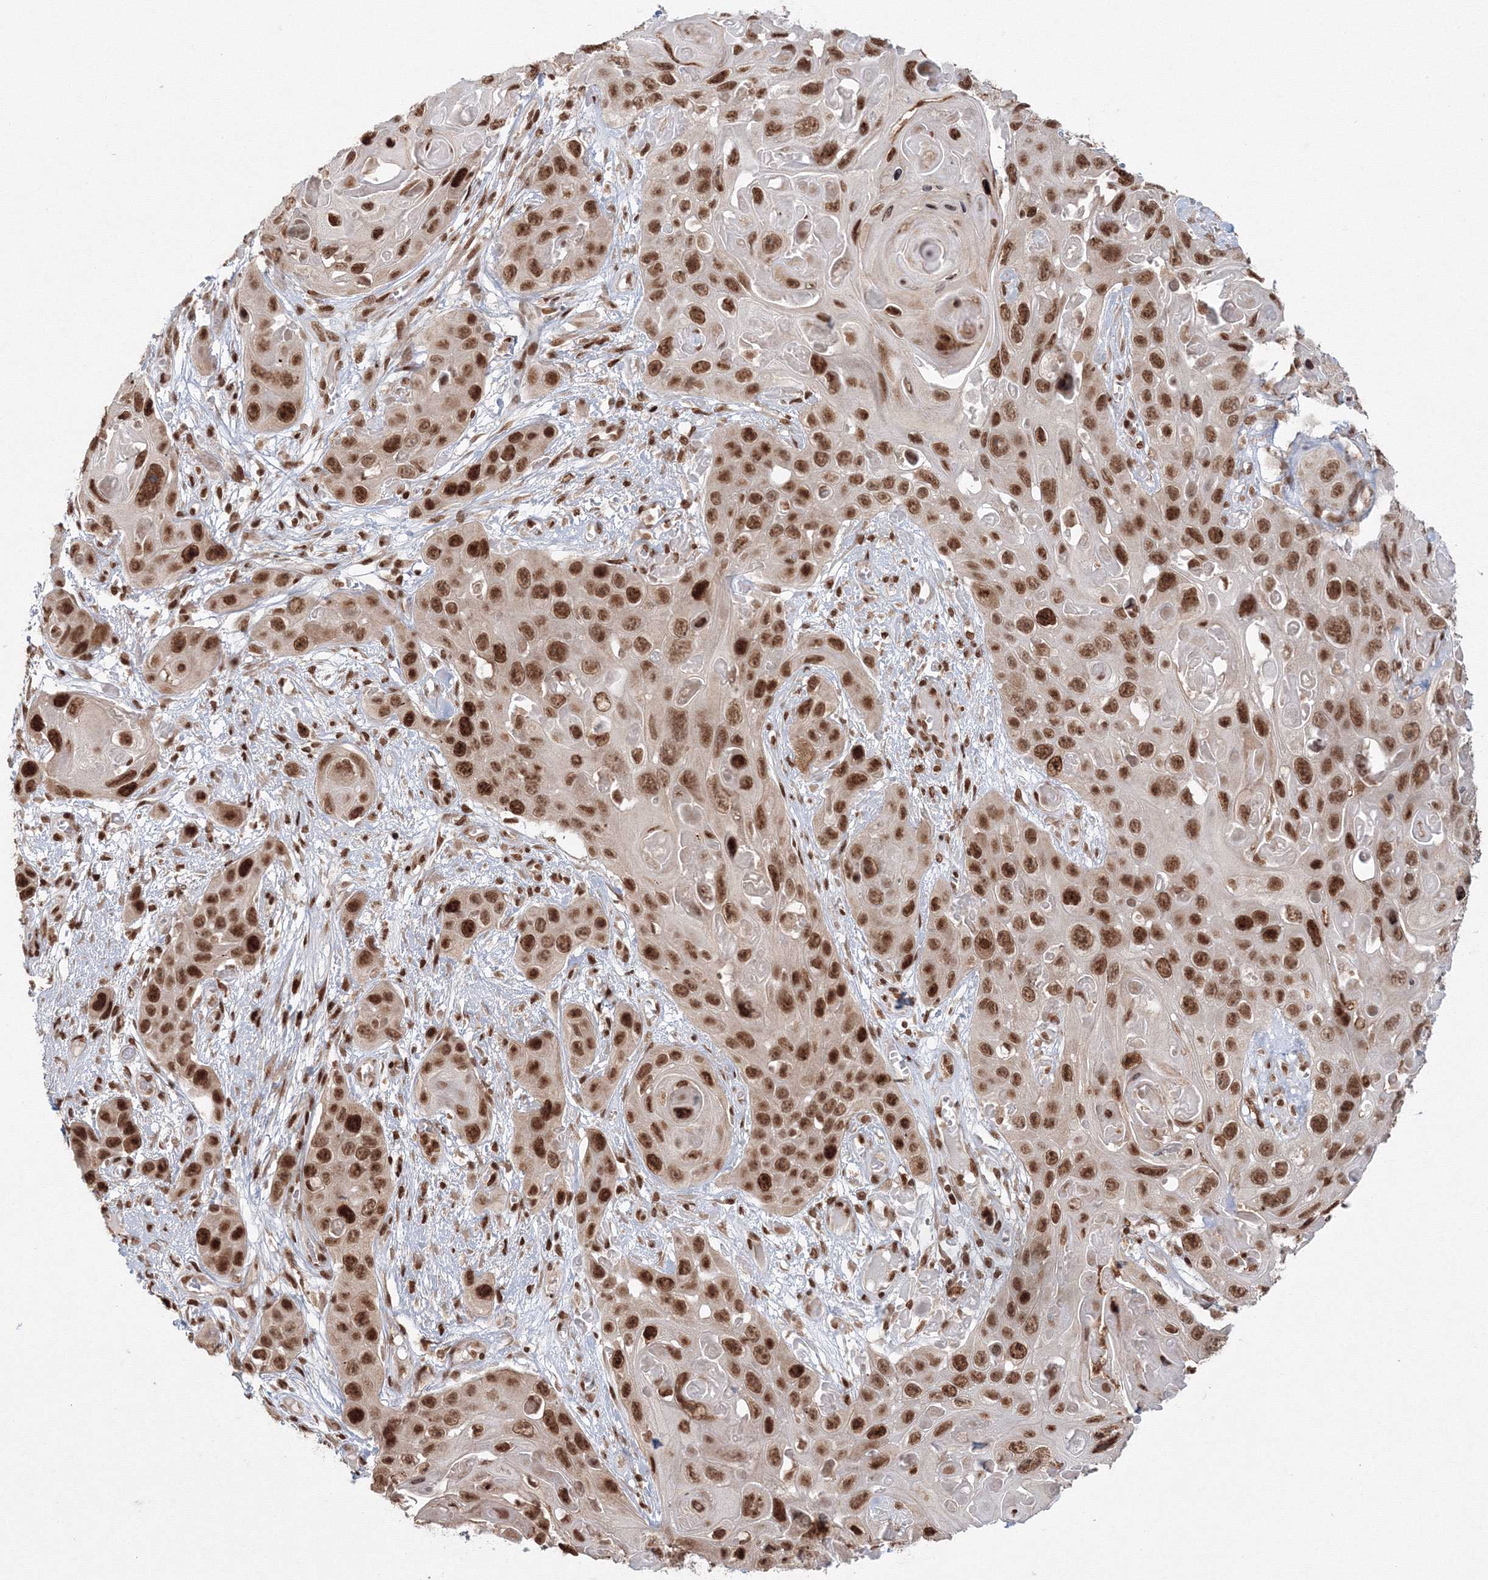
{"staining": {"intensity": "strong", "quantity": ">75%", "location": "nuclear"}, "tissue": "skin cancer", "cell_type": "Tumor cells", "image_type": "cancer", "snomed": [{"axis": "morphology", "description": "Squamous cell carcinoma, NOS"}, {"axis": "topography", "description": "Skin"}], "caption": "Human skin squamous cell carcinoma stained for a protein (brown) shows strong nuclear positive expression in approximately >75% of tumor cells.", "gene": "KIF20A", "patient": {"sex": "male", "age": 55}}